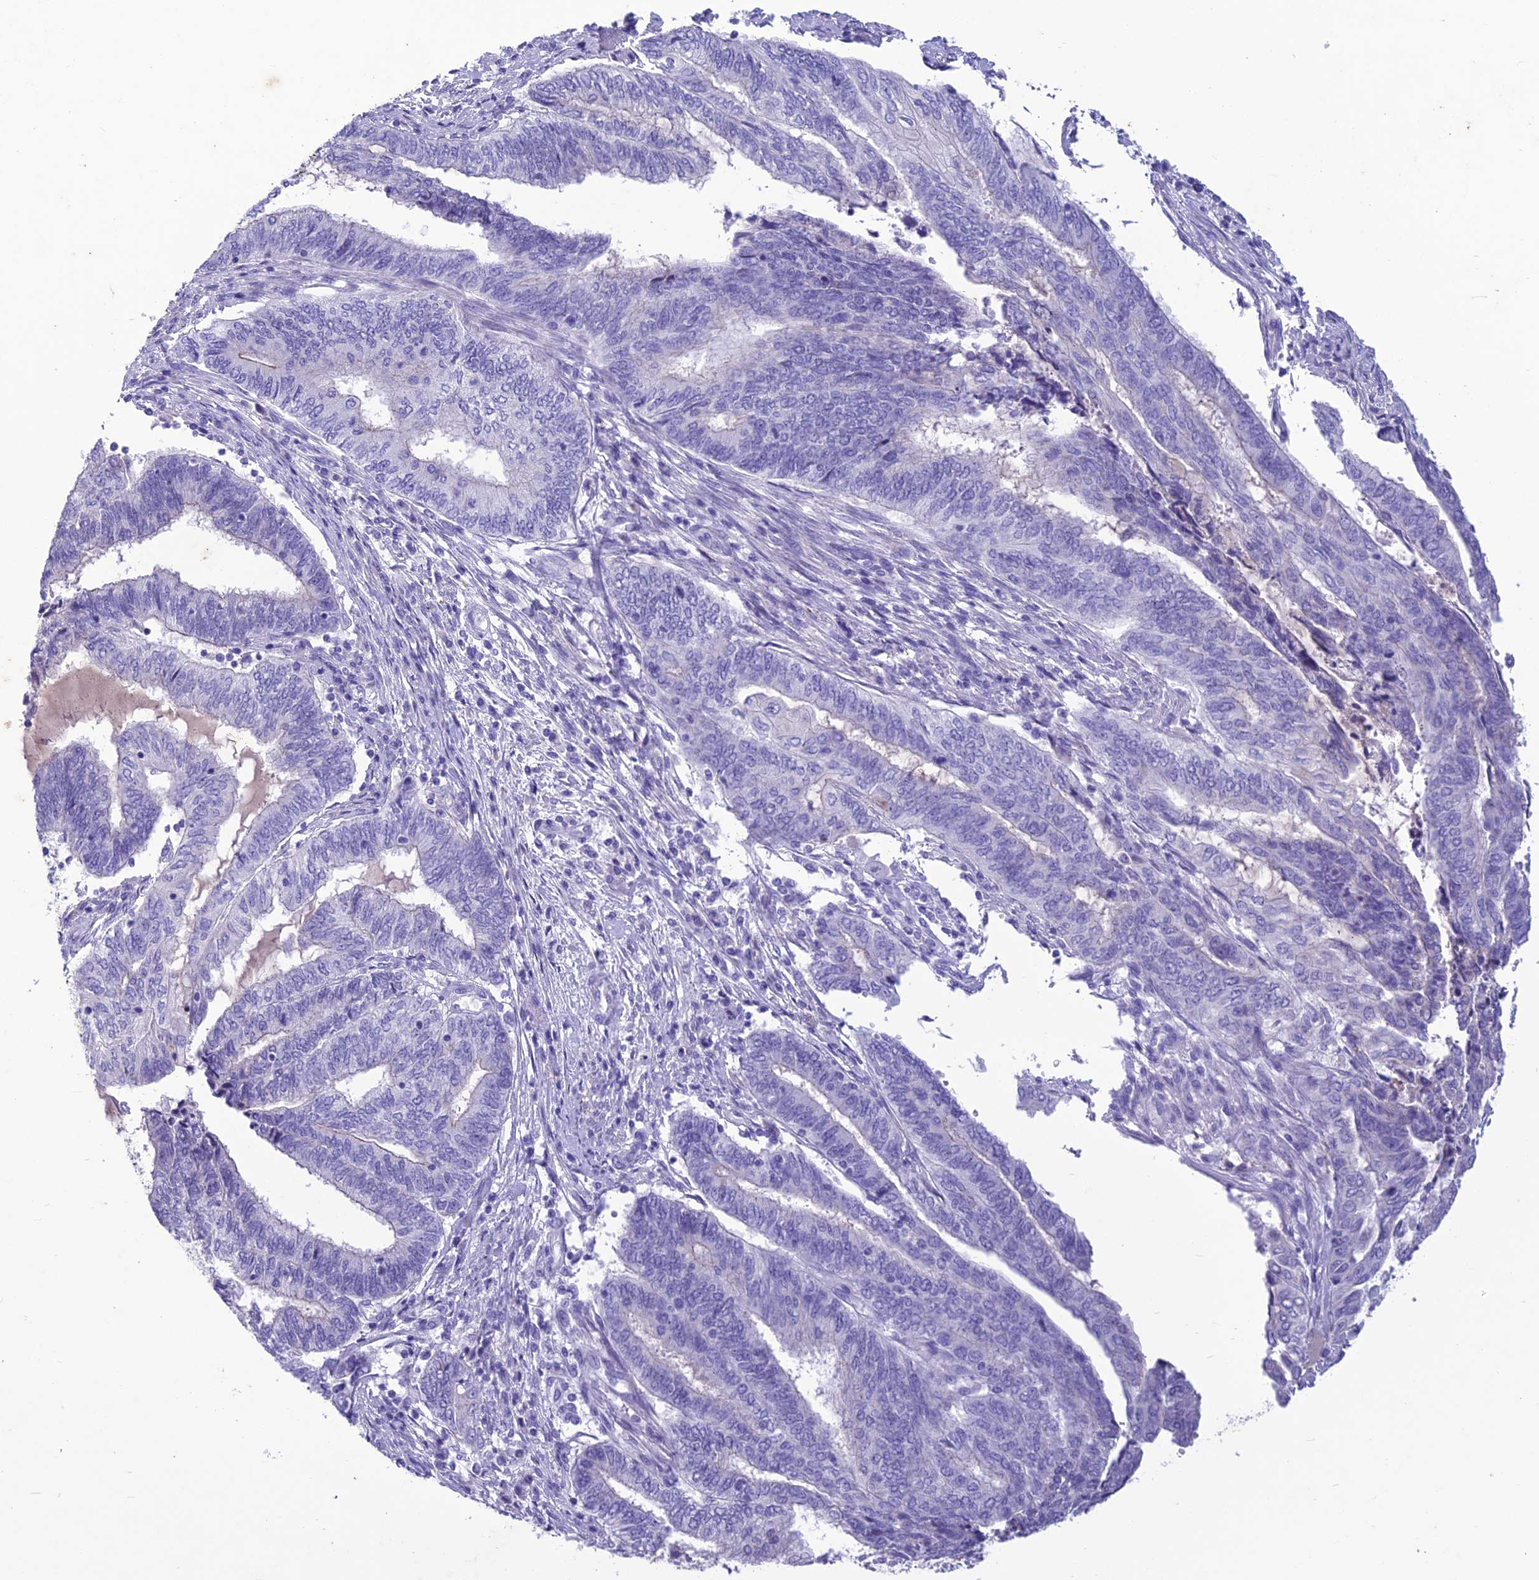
{"staining": {"intensity": "negative", "quantity": "none", "location": "none"}, "tissue": "endometrial cancer", "cell_type": "Tumor cells", "image_type": "cancer", "snomed": [{"axis": "morphology", "description": "Adenocarcinoma, NOS"}, {"axis": "topography", "description": "Uterus"}, {"axis": "topography", "description": "Endometrium"}], "caption": "Endometrial adenocarcinoma was stained to show a protein in brown. There is no significant expression in tumor cells.", "gene": "IFT172", "patient": {"sex": "female", "age": 70}}